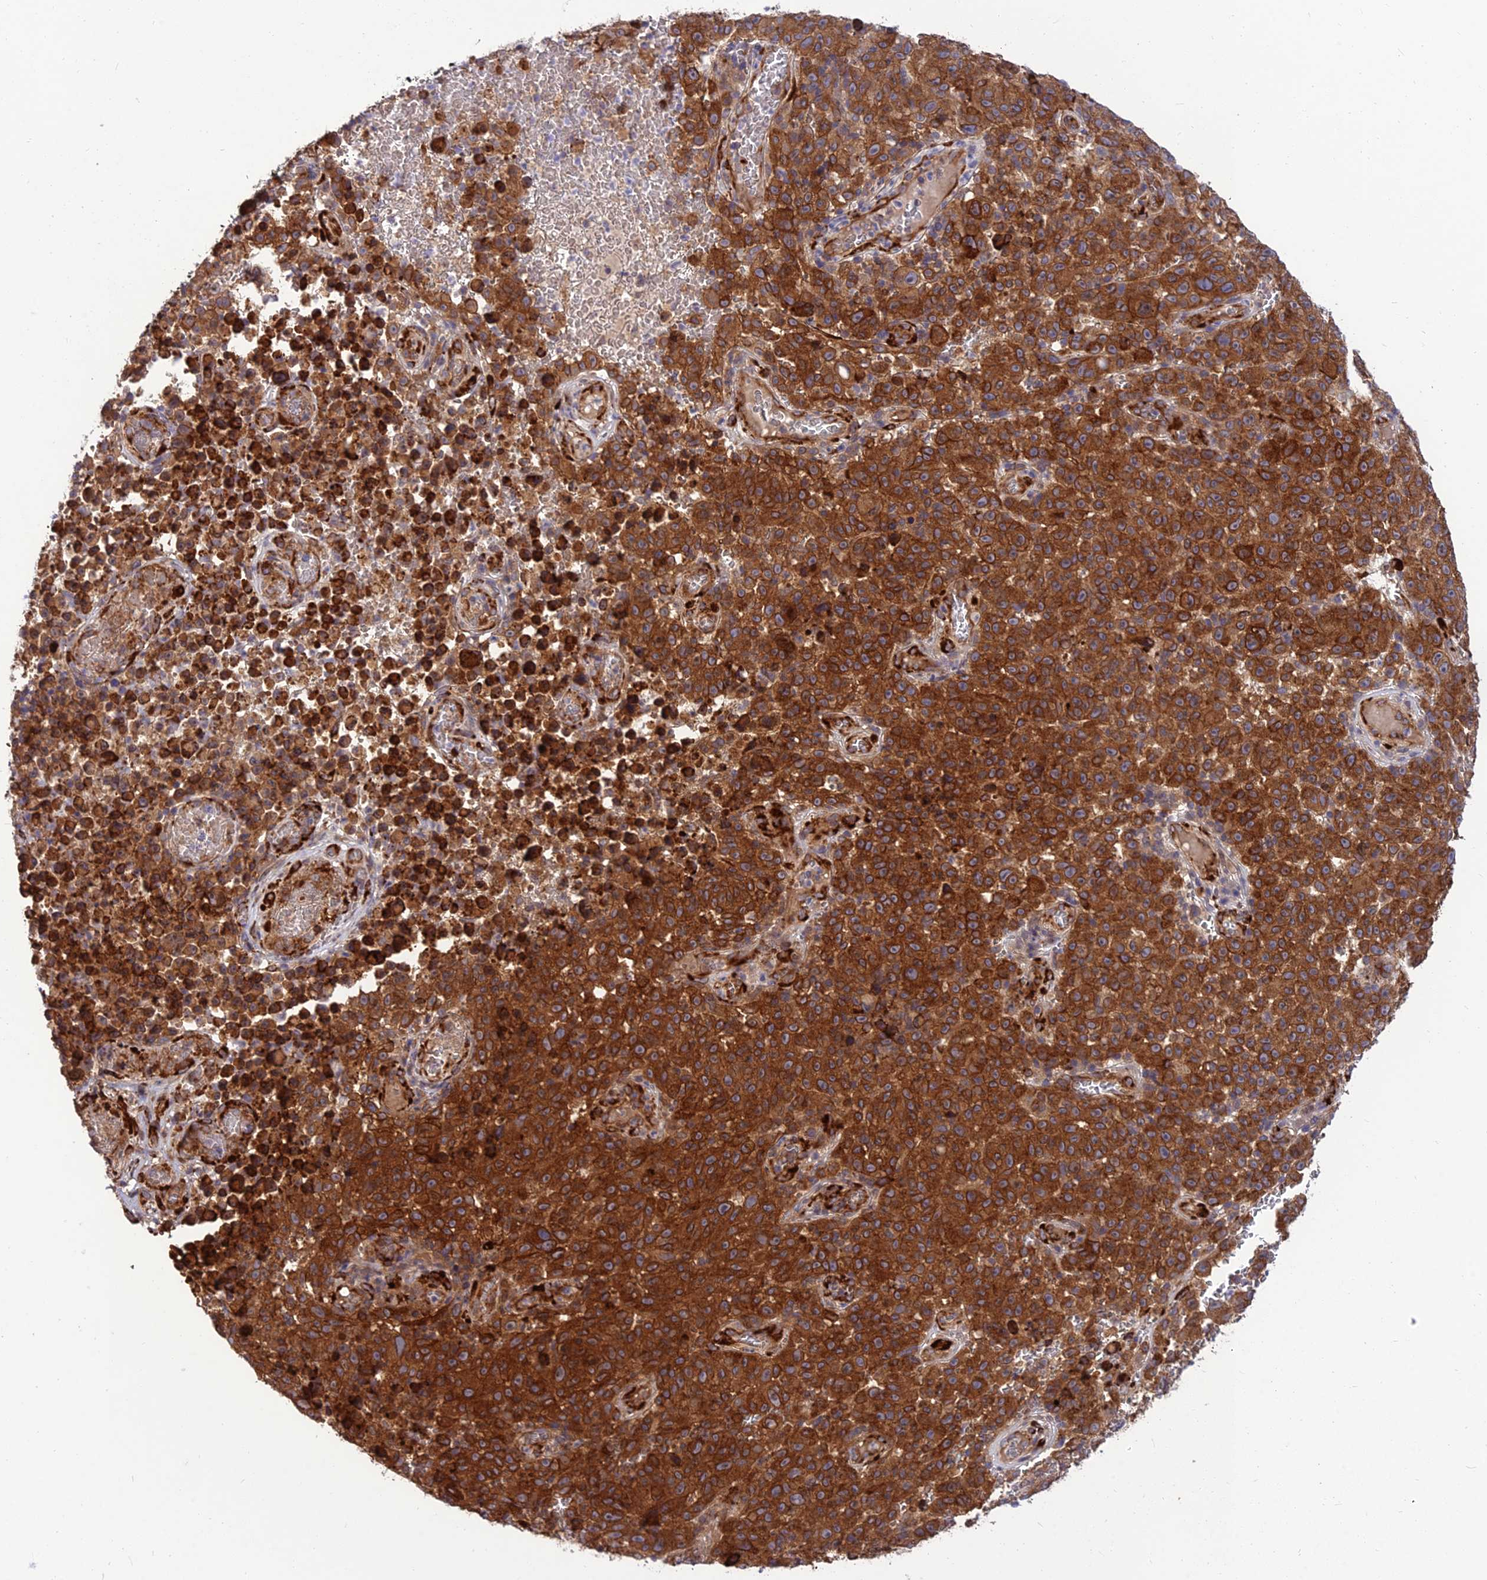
{"staining": {"intensity": "strong", "quantity": ">75%", "location": "cytoplasmic/membranous"}, "tissue": "melanoma", "cell_type": "Tumor cells", "image_type": "cancer", "snomed": [{"axis": "morphology", "description": "Malignant melanoma, NOS"}, {"axis": "topography", "description": "Skin"}], "caption": "The micrograph shows staining of malignant melanoma, revealing strong cytoplasmic/membranous protein staining (brown color) within tumor cells.", "gene": "CRTAP", "patient": {"sex": "female", "age": 82}}